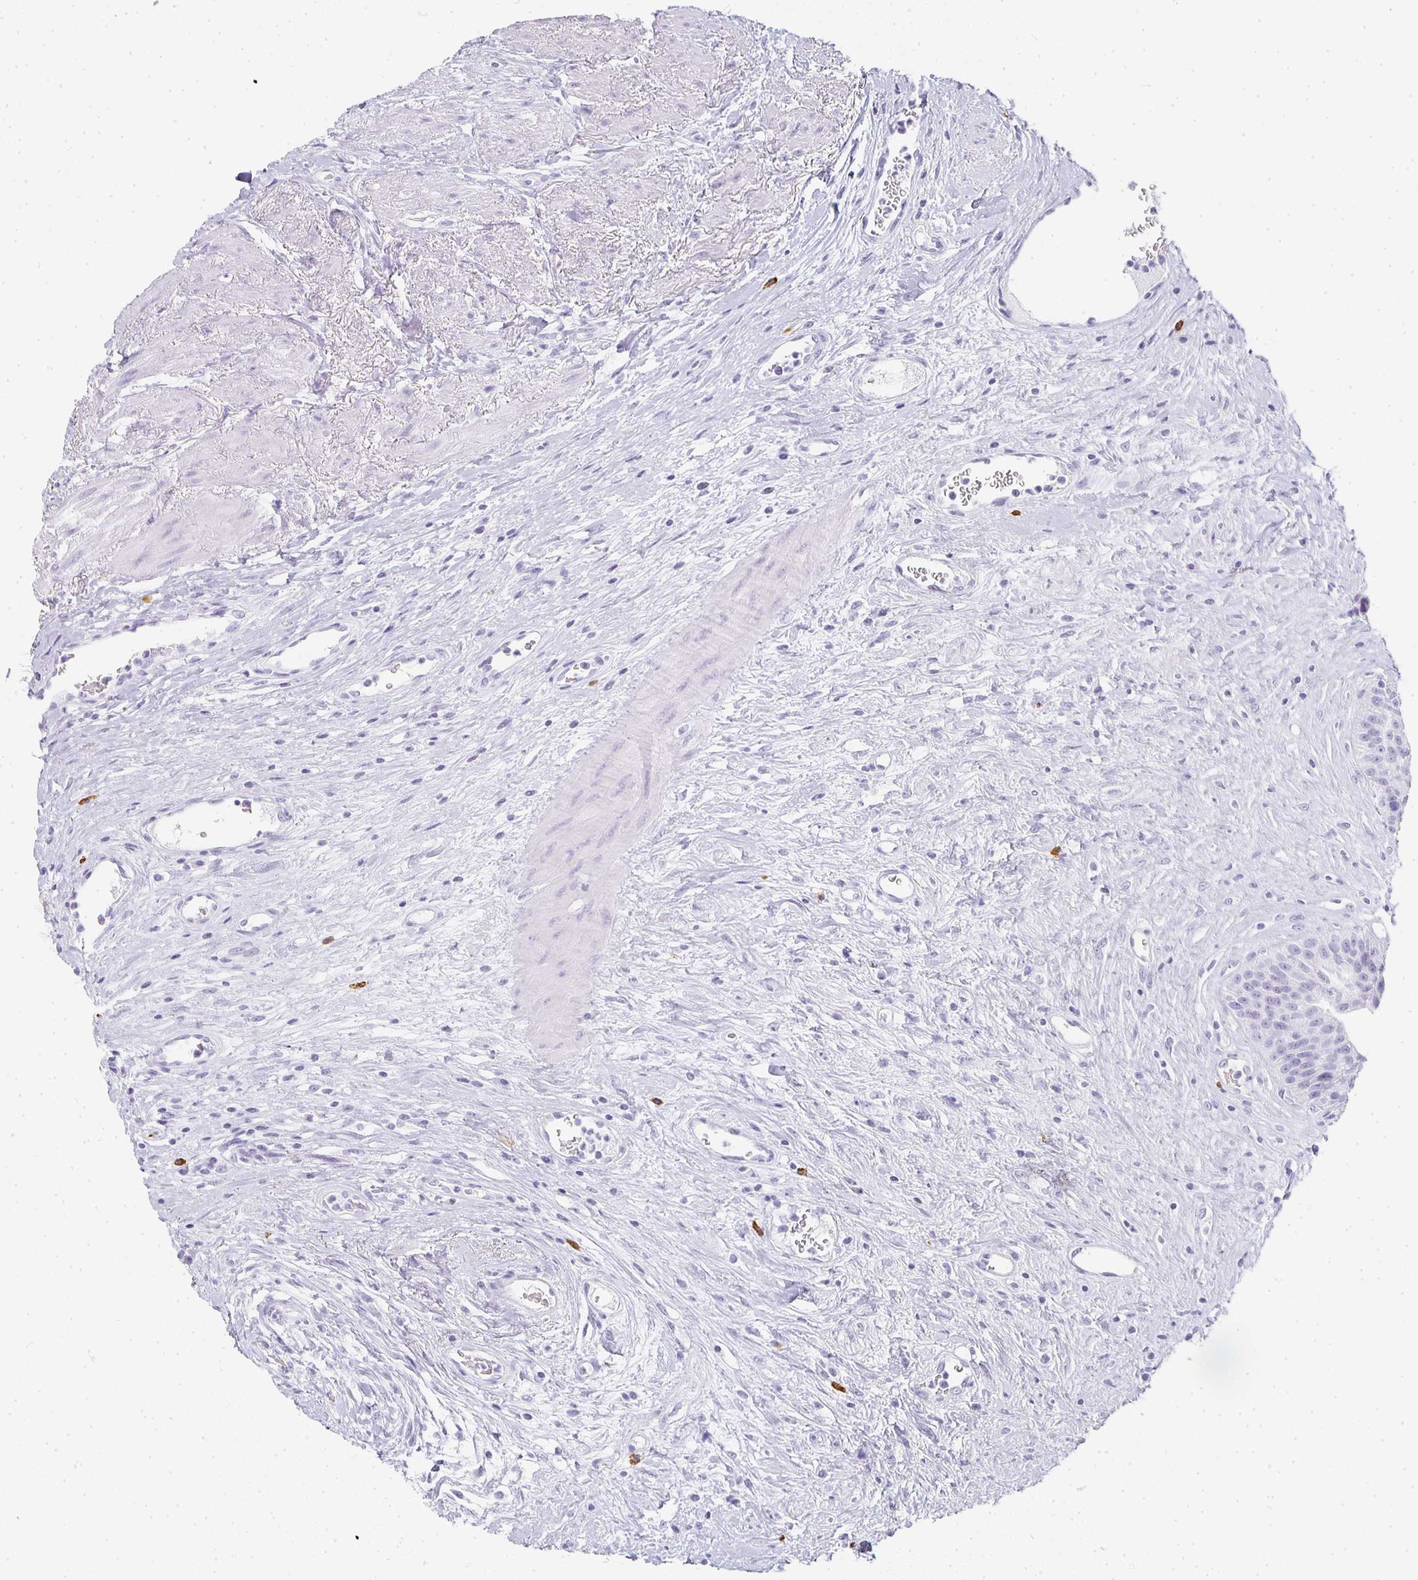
{"staining": {"intensity": "negative", "quantity": "none", "location": "none"}, "tissue": "urinary bladder", "cell_type": "Urothelial cells", "image_type": "normal", "snomed": [{"axis": "morphology", "description": "Normal tissue, NOS"}, {"axis": "topography", "description": "Urinary bladder"}], "caption": "This is a image of IHC staining of normal urinary bladder, which shows no positivity in urothelial cells.", "gene": "TPSD1", "patient": {"sex": "female", "age": 56}}